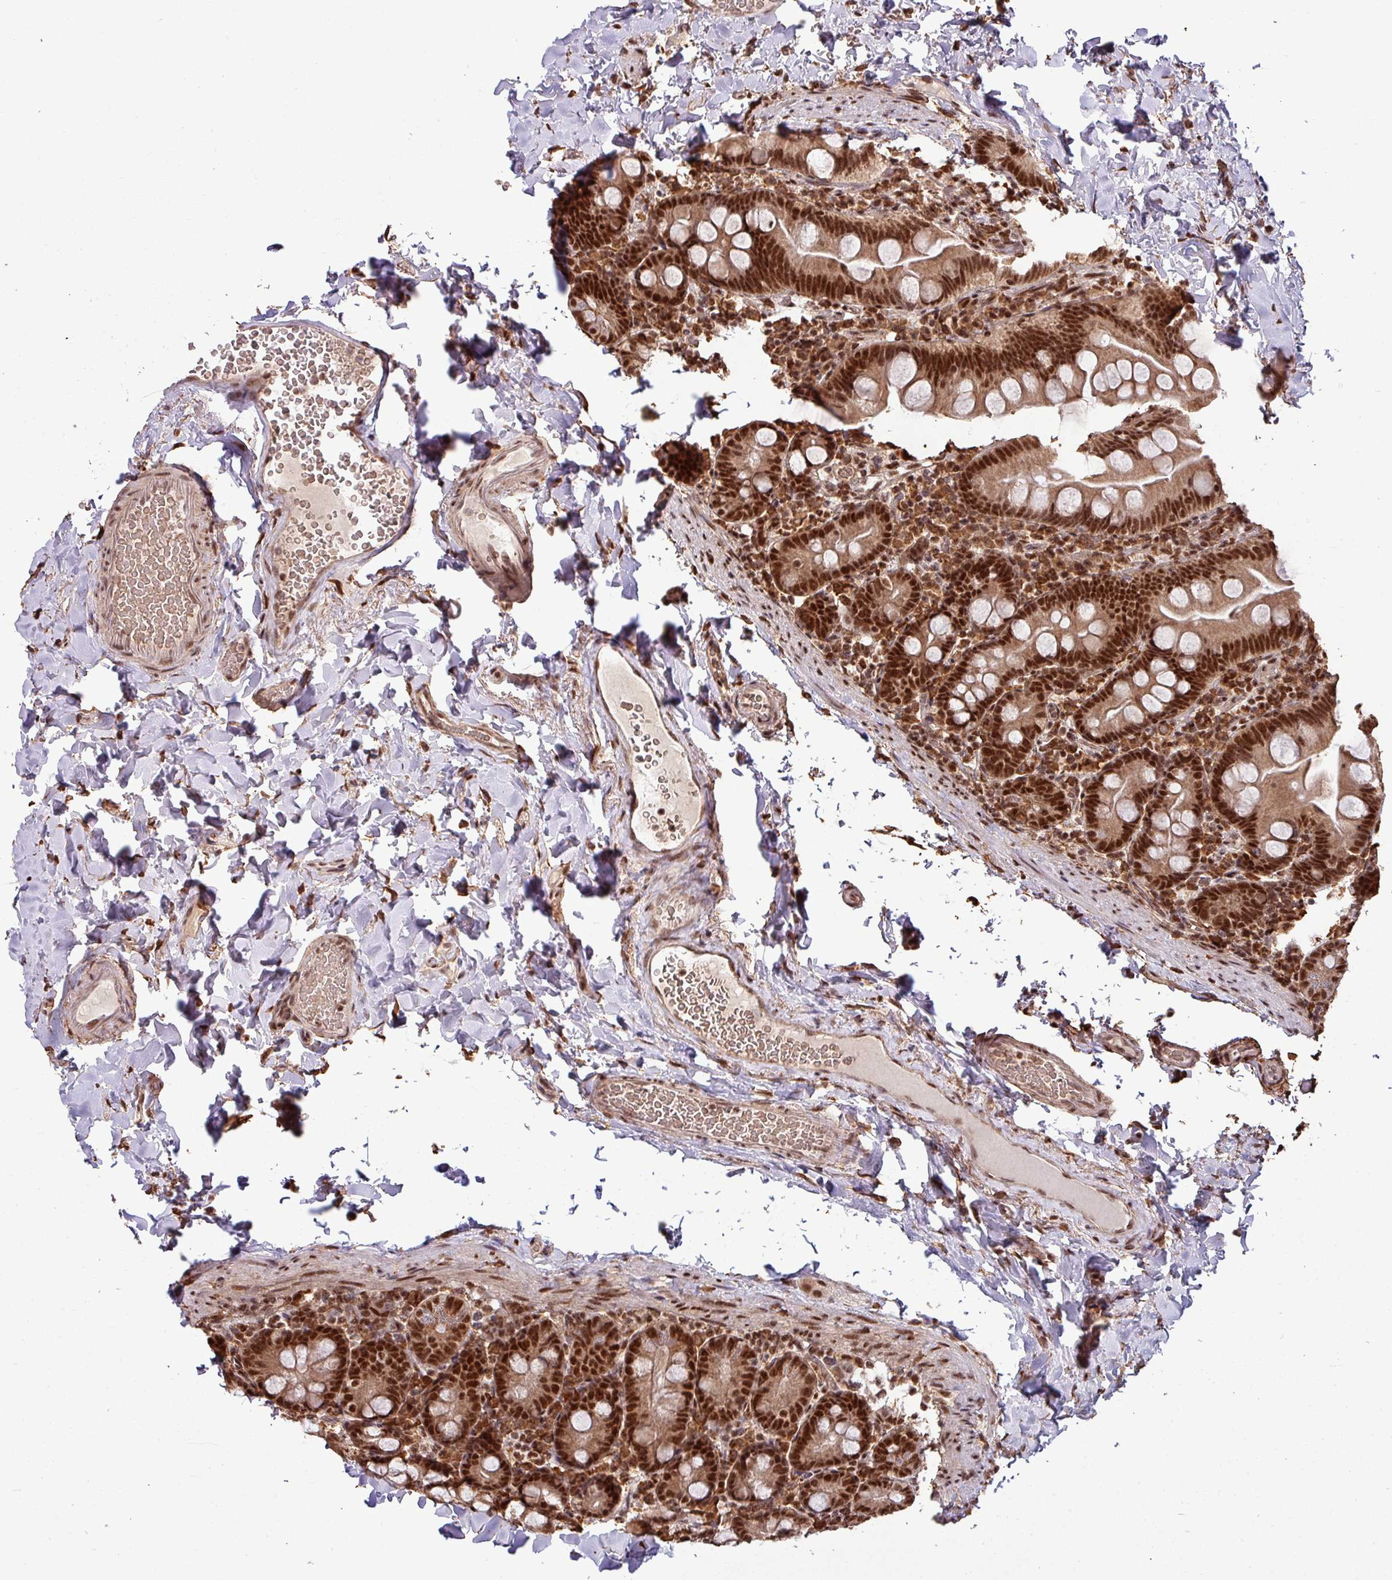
{"staining": {"intensity": "strong", "quantity": ">75%", "location": "cytoplasmic/membranous,nuclear"}, "tissue": "small intestine", "cell_type": "Glandular cells", "image_type": "normal", "snomed": [{"axis": "morphology", "description": "Normal tissue, NOS"}, {"axis": "topography", "description": "Small intestine"}], "caption": "This photomicrograph shows IHC staining of unremarkable human small intestine, with high strong cytoplasmic/membranous,nuclear positivity in about >75% of glandular cells.", "gene": "PHF23", "patient": {"sex": "female", "age": 68}}